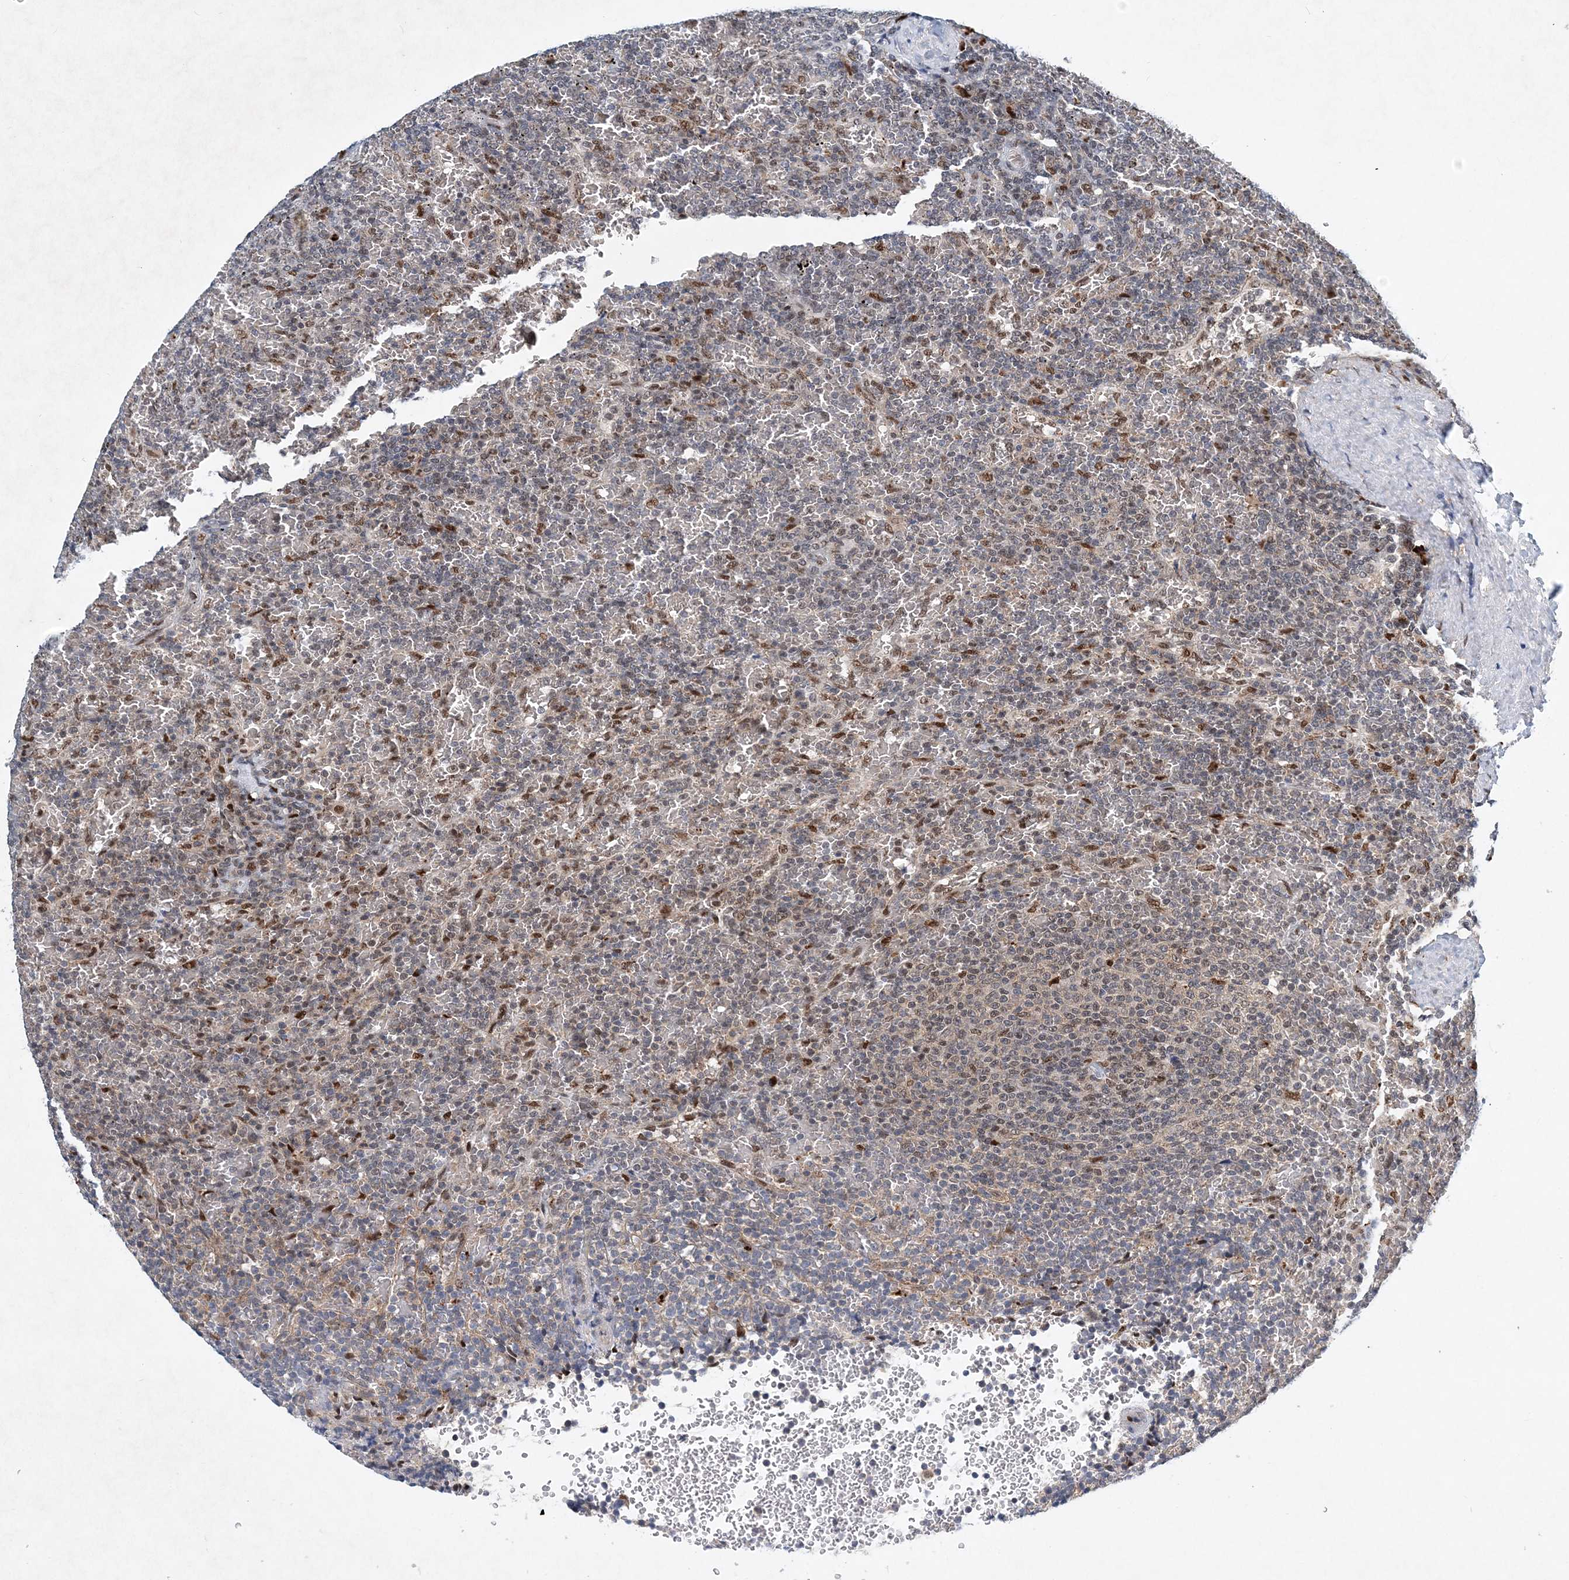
{"staining": {"intensity": "weak", "quantity": "<25%", "location": "nuclear"}, "tissue": "lymphoma", "cell_type": "Tumor cells", "image_type": "cancer", "snomed": [{"axis": "morphology", "description": "Malignant lymphoma, non-Hodgkin's type, Low grade"}, {"axis": "topography", "description": "Spleen"}], "caption": "This image is of malignant lymphoma, non-Hodgkin's type (low-grade) stained with immunohistochemistry (IHC) to label a protein in brown with the nuclei are counter-stained blue. There is no positivity in tumor cells.", "gene": "KPNA4", "patient": {"sex": "female", "age": 77}}